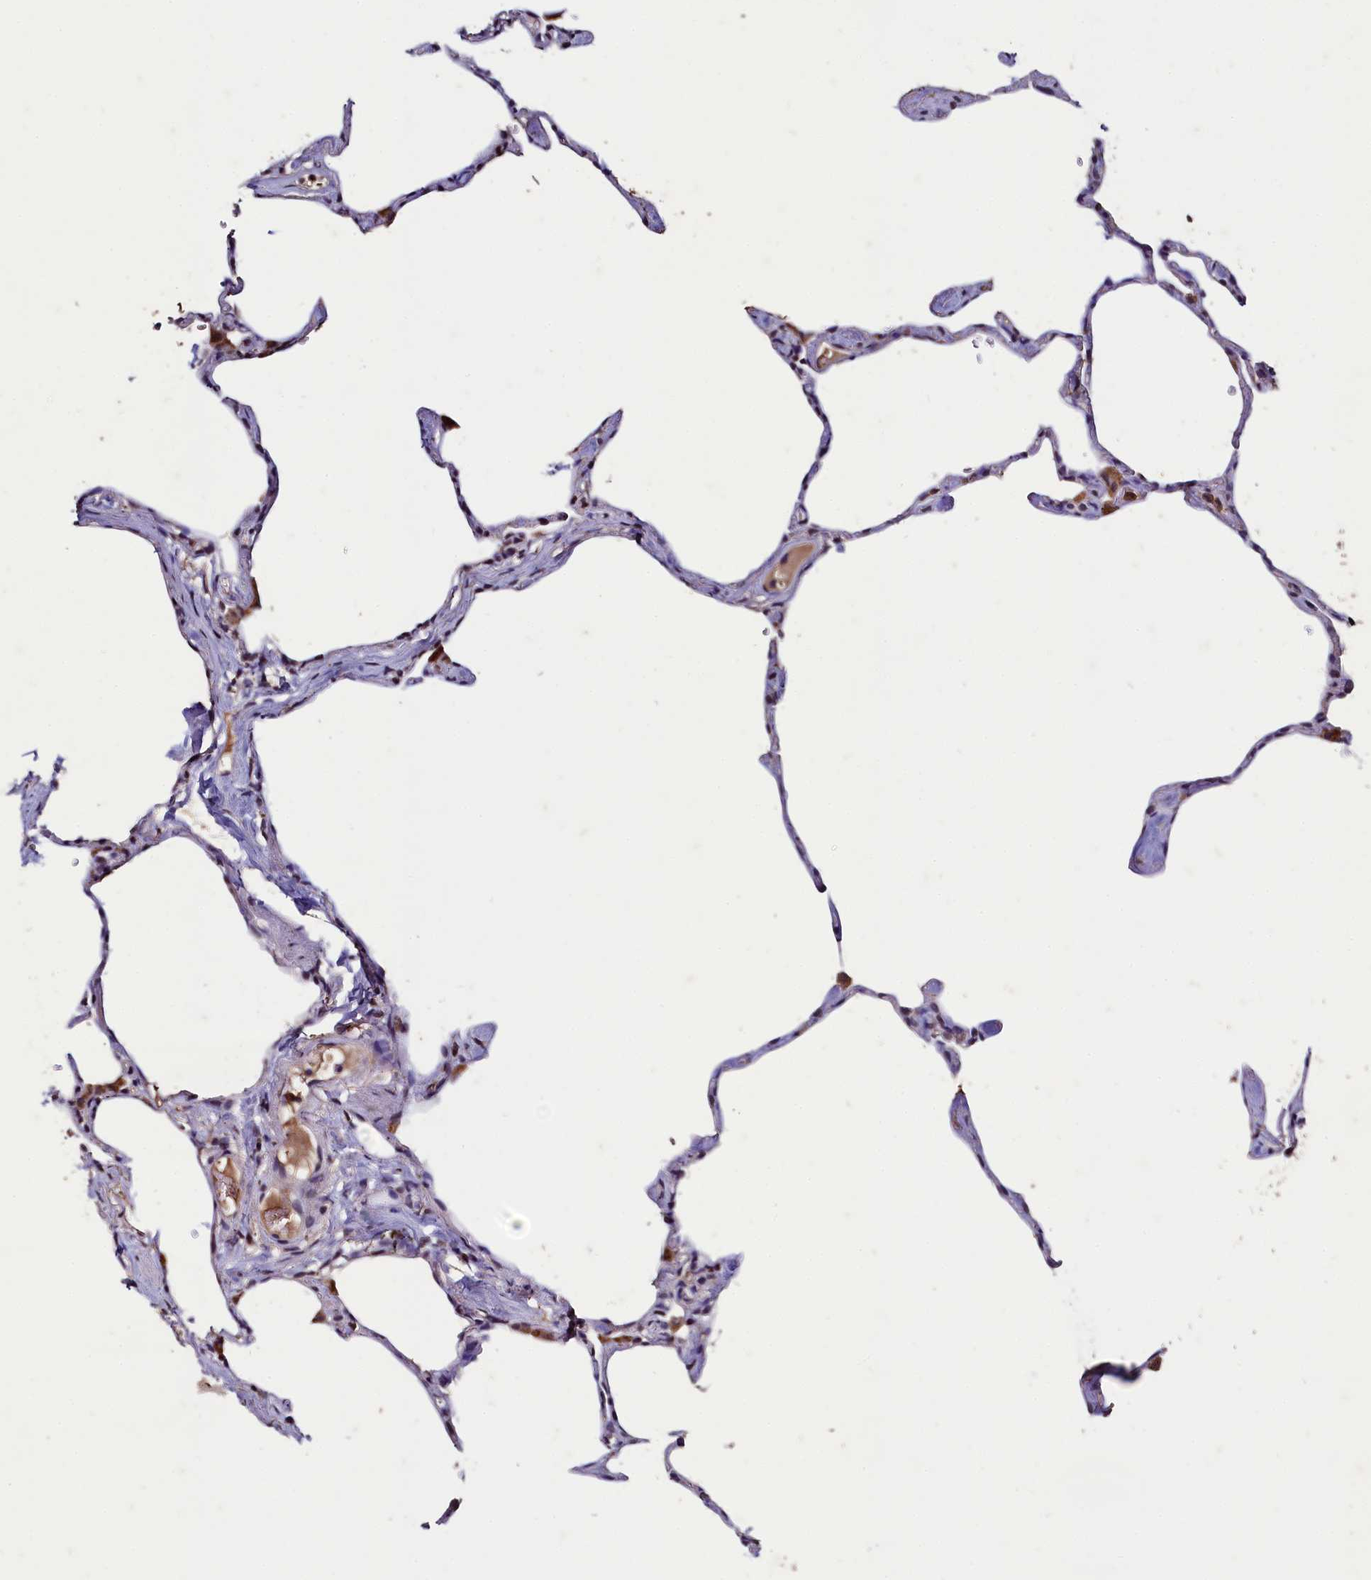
{"staining": {"intensity": "moderate", "quantity": "<25%", "location": "cytoplasmic/membranous,nuclear"}, "tissue": "lung", "cell_type": "Alveolar cells", "image_type": "normal", "snomed": [{"axis": "morphology", "description": "Normal tissue, NOS"}, {"axis": "topography", "description": "Lung"}], "caption": "Protein staining reveals moderate cytoplasmic/membranous,nuclear positivity in approximately <25% of alveolar cells in benign lung. (DAB = brown stain, brightfield microscopy at high magnification).", "gene": "CSTPP1", "patient": {"sex": "male", "age": 65}}